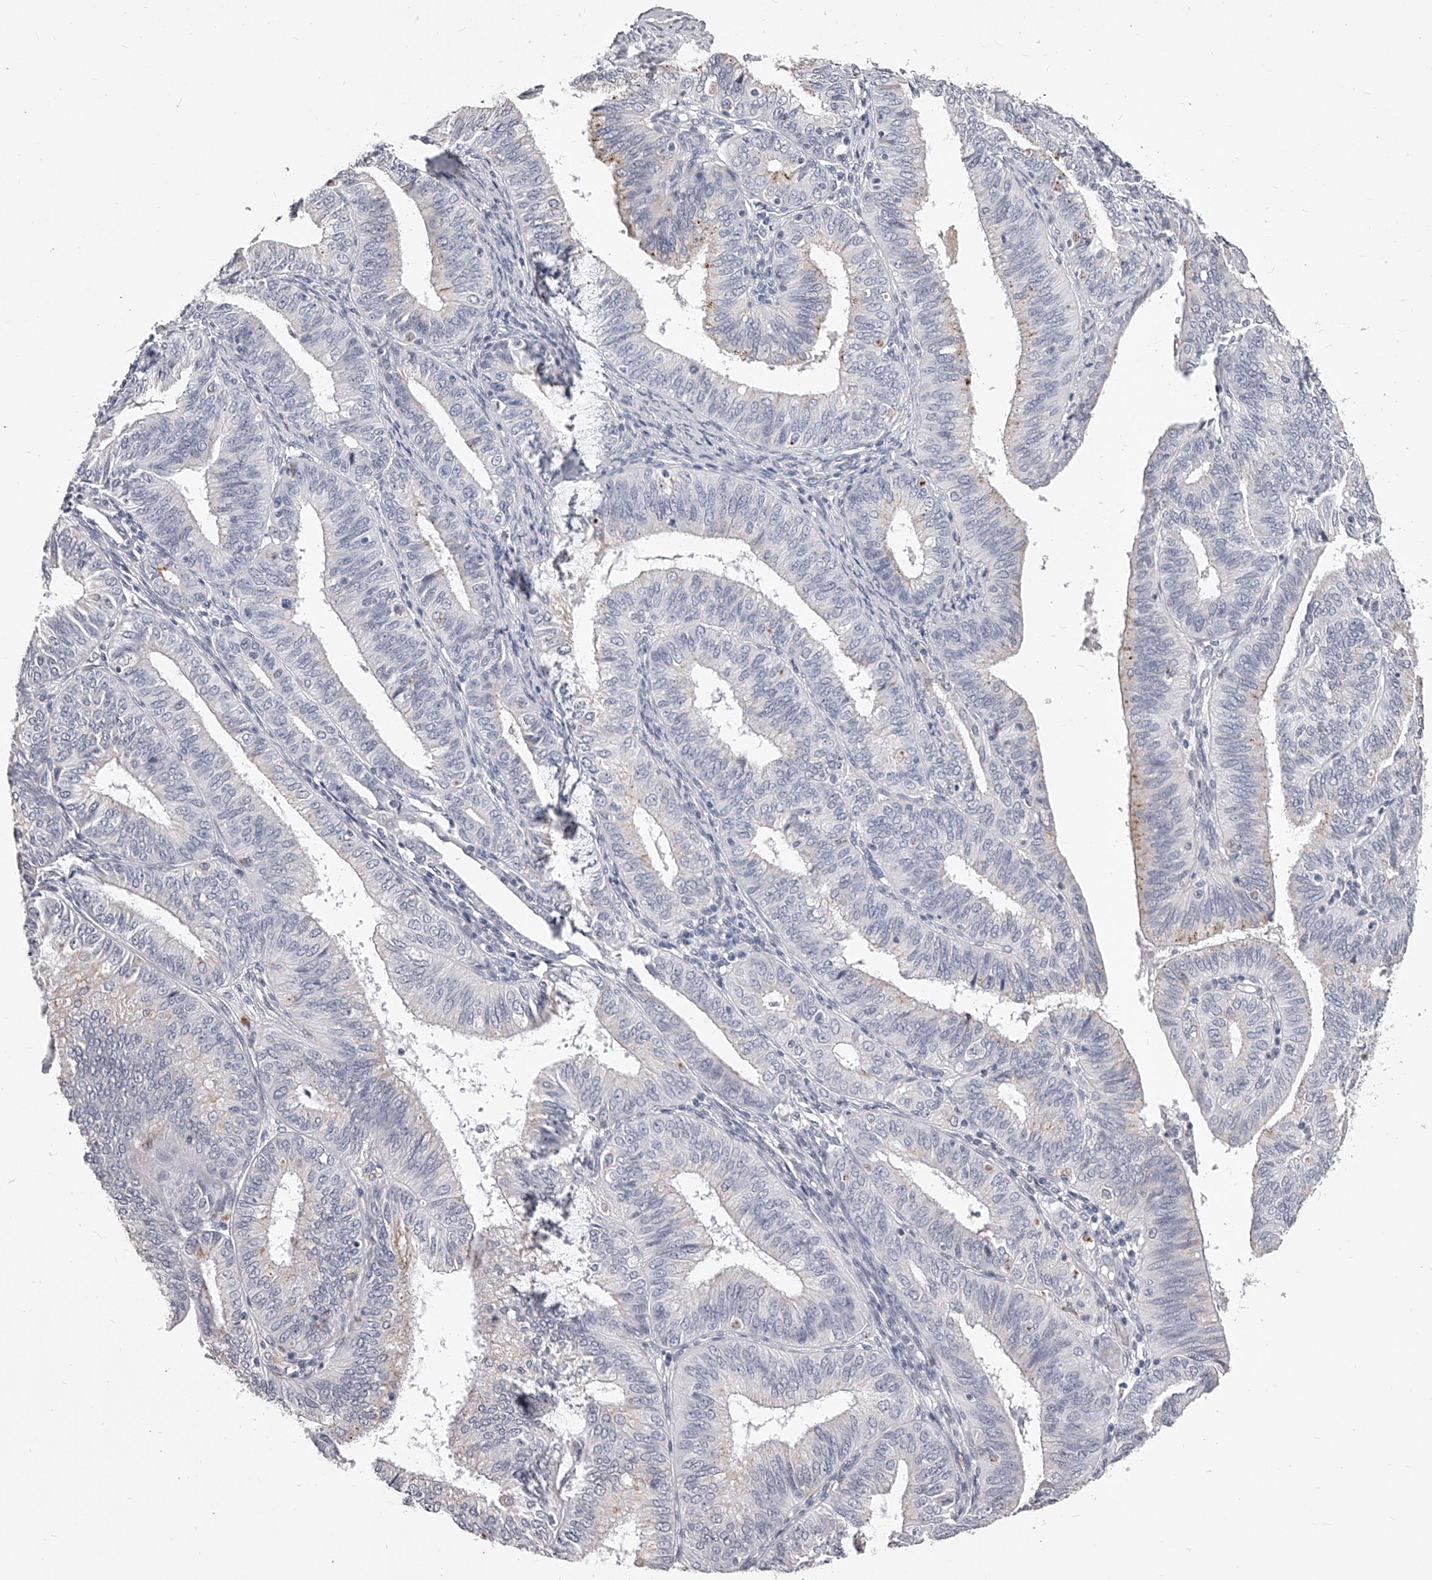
{"staining": {"intensity": "negative", "quantity": "none", "location": "none"}, "tissue": "endometrial cancer", "cell_type": "Tumor cells", "image_type": "cancer", "snomed": [{"axis": "morphology", "description": "Adenocarcinoma, NOS"}, {"axis": "topography", "description": "Endometrium"}], "caption": "This is an IHC photomicrograph of endometrial cancer. There is no staining in tumor cells.", "gene": "DMRT1", "patient": {"sex": "female", "age": 51}}